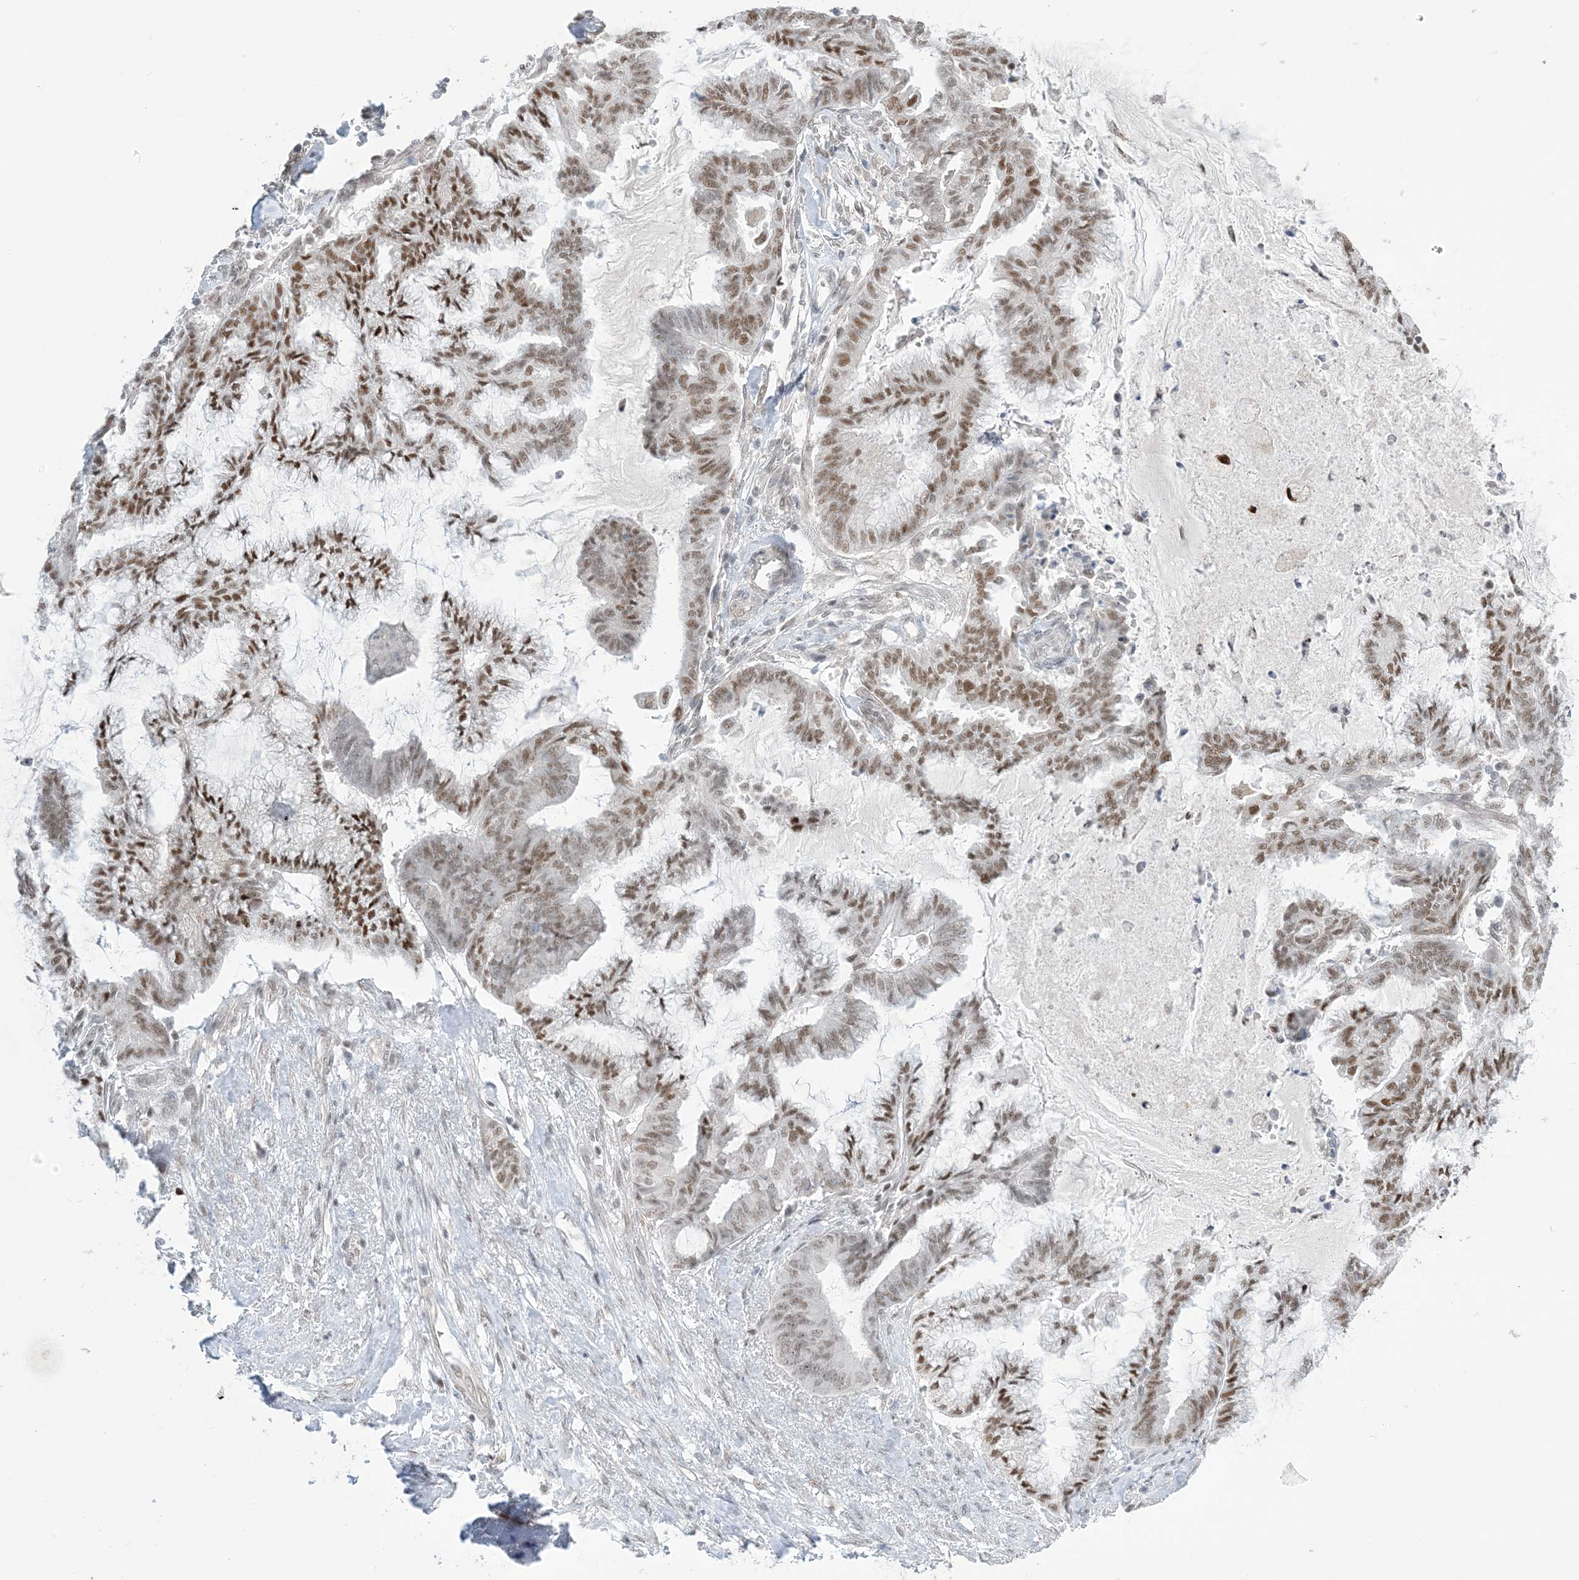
{"staining": {"intensity": "moderate", "quantity": ">75%", "location": "nuclear"}, "tissue": "endometrial cancer", "cell_type": "Tumor cells", "image_type": "cancer", "snomed": [{"axis": "morphology", "description": "Adenocarcinoma, NOS"}, {"axis": "topography", "description": "Endometrium"}], "caption": "Approximately >75% of tumor cells in endometrial cancer display moderate nuclear protein staining as visualized by brown immunohistochemical staining.", "gene": "TFPT", "patient": {"sex": "female", "age": 86}}